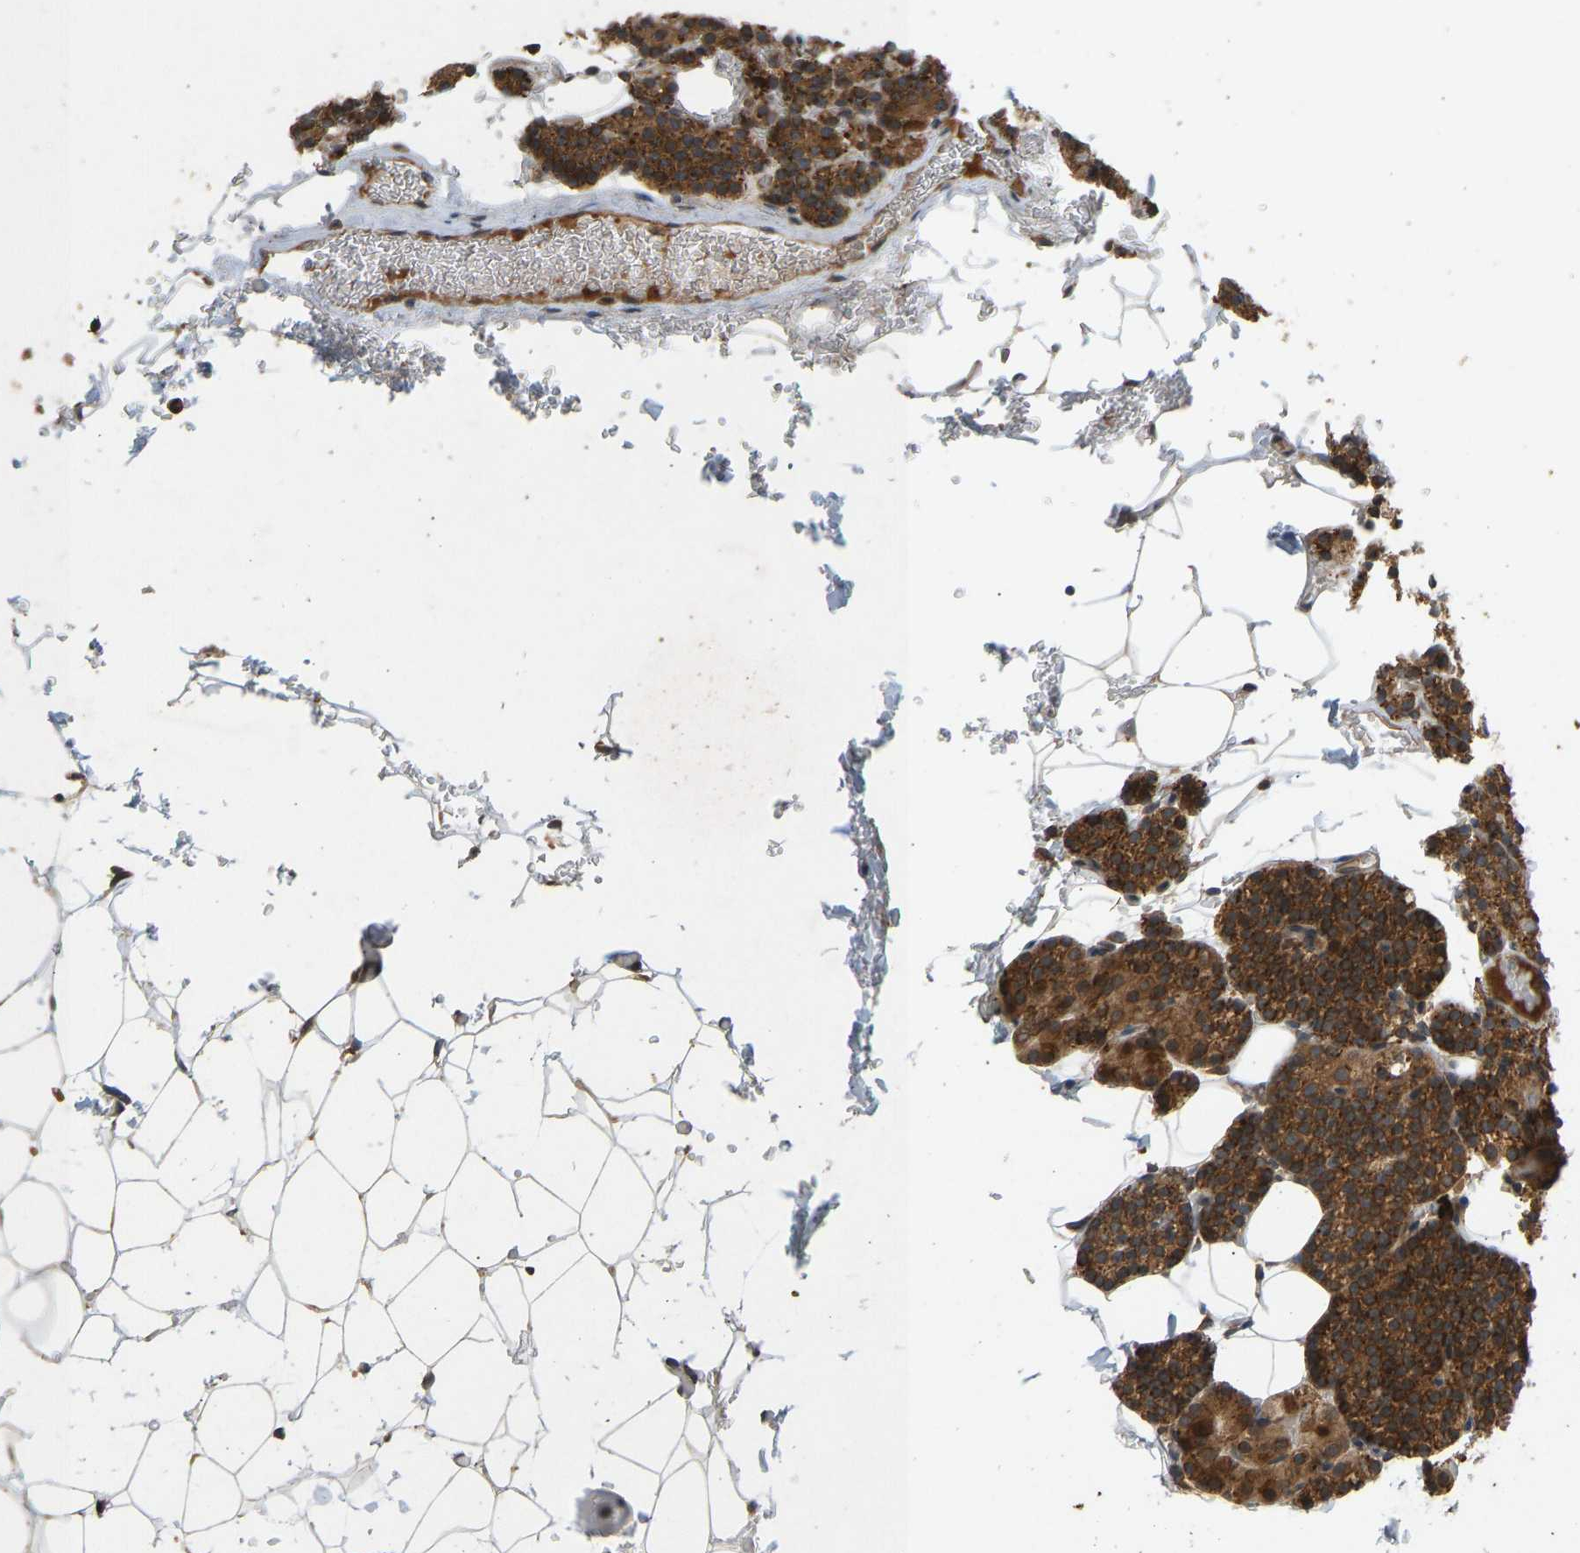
{"staining": {"intensity": "strong", "quantity": ">75%", "location": "cytoplasmic/membranous"}, "tissue": "parathyroid gland", "cell_type": "Glandular cells", "image_type": "normal", "snomed": [{"axis": "morphology", "description": "Normal tissue, NOS"}, {"axis": "morphology", "description": "Inflammation chronic"}, {"axis": "morphology", "description": "Goiter, colloid"}, {"axis": "topography", "description": "Thyroid gland"}, {"axis": "topography", "description": "Parathyroid gland"}], "caption": "Protein expression analysis of unremarkable human parathyroid gland reveals strong cytoplasmic/membranous staining in approximately >75% of glandular cells.", "gene": "RPN2", "patient": {"sex": "male", "age": 65}}